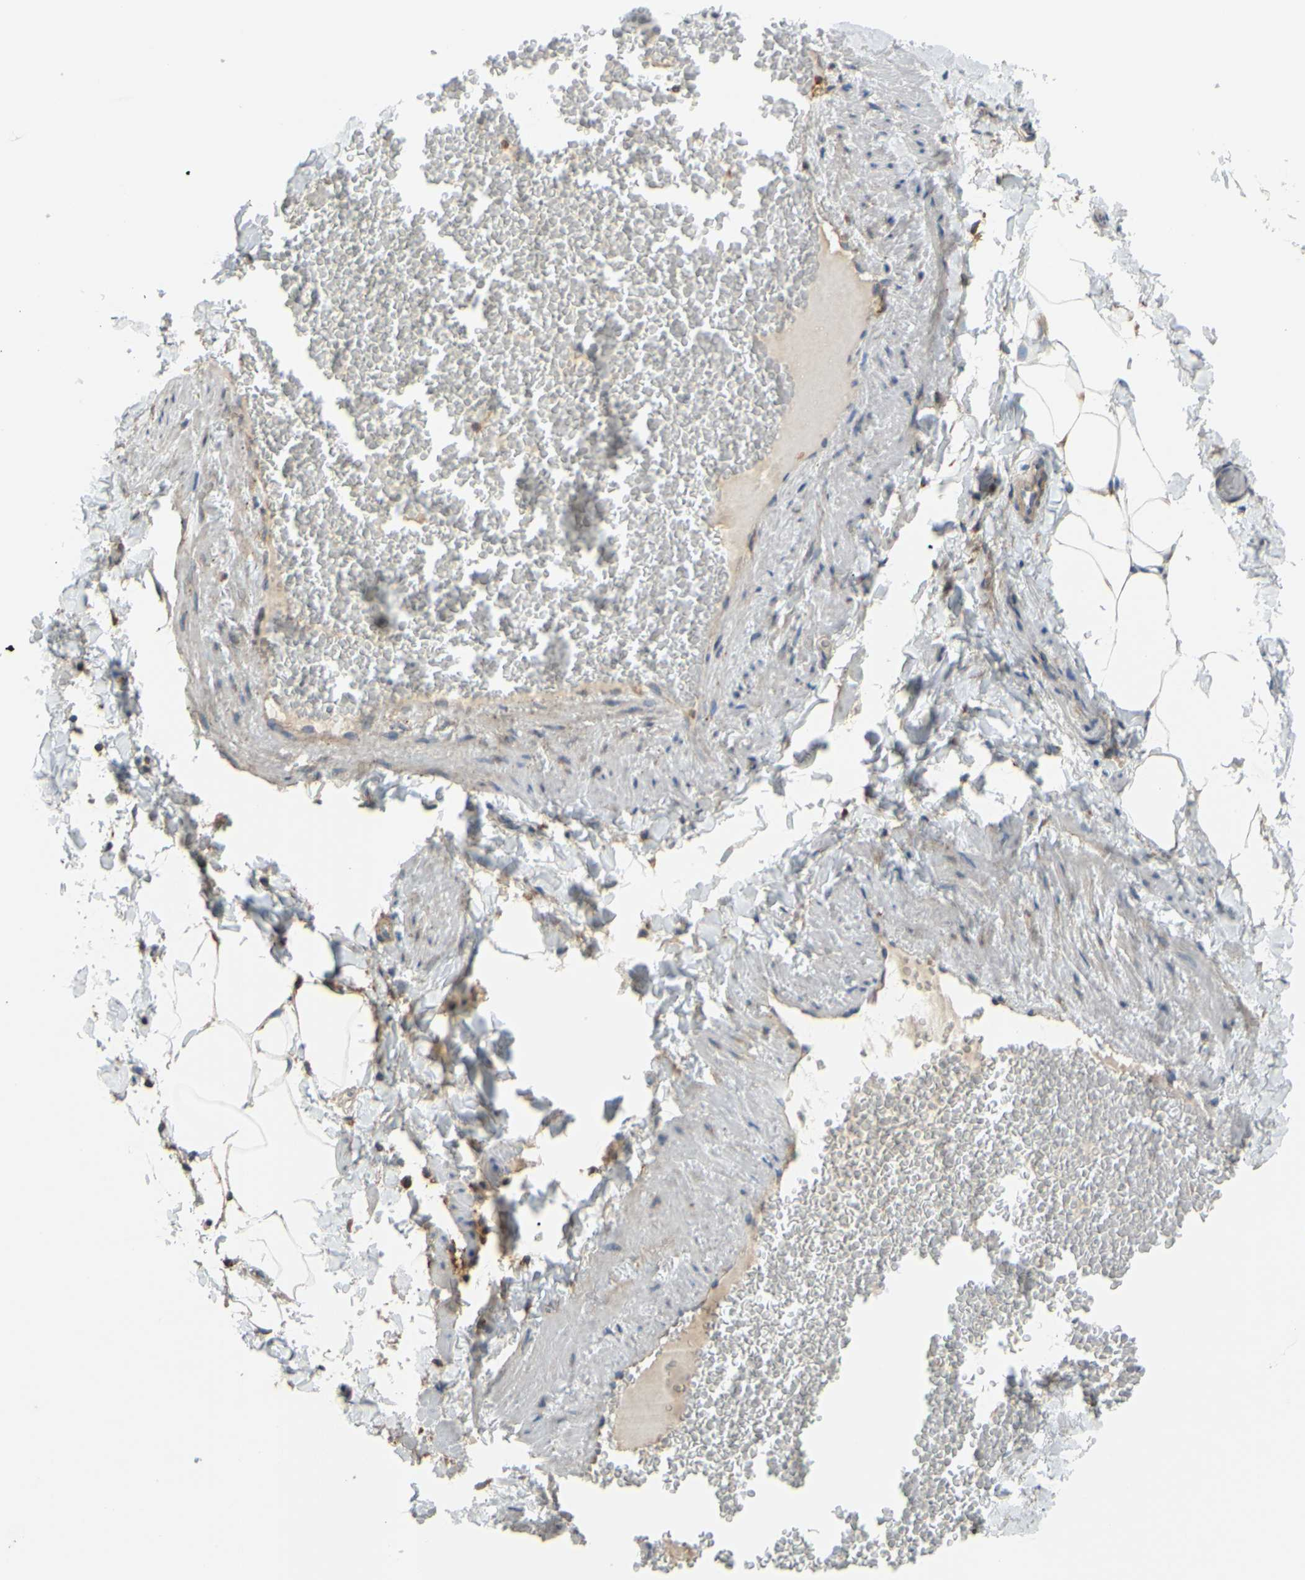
{"staining": {"intensity": "moderate", "quantity": ">75%", "location": "cytoplasmic/membranous"}, "tissue": "adipose tissue", "cell_type": "Adipocytes", "image_type": "normal", "snomed": [{"axis": "morphology", "description": "Normal tissue, NOS"}, {"axis": "topography", "description": "Vascular tissue"}], "caption": "Protein staining of unremarkable adipose tissue displays moderate cytoplasmic/membranous positivity in about >75% of adipocytes.", "gene": "POR", "patient": {"sex": "male", "age": 41}}